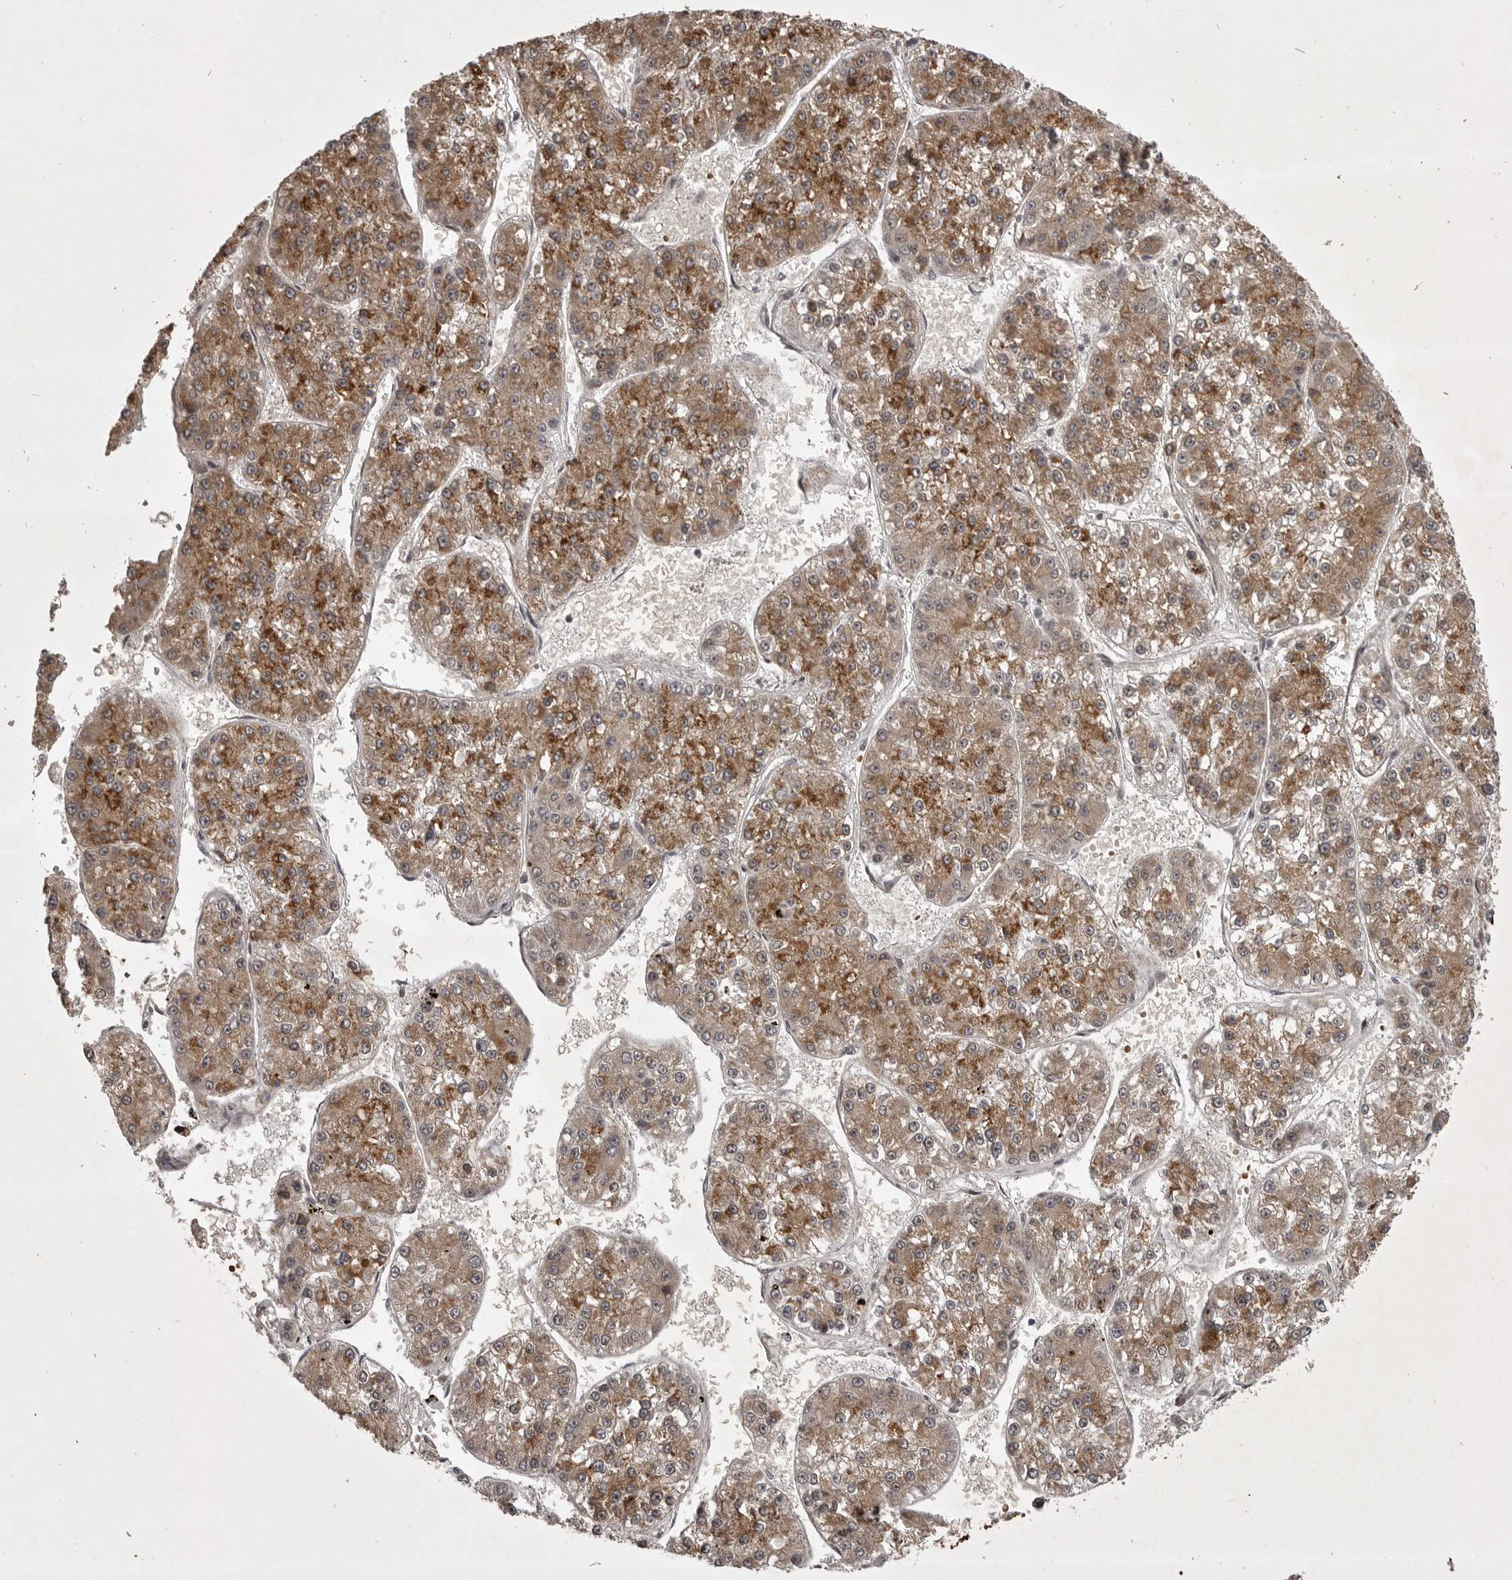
{"staining": {"intensity": "moderate", "quantity": ">75%", "location": "cytoplasmic/membranous"}, "tissue": "liver cancer", "cell_type": "Tumor cells", "image_type": "cancer", "snomed": [{"axis": "morphology", "description": "Carcinoma, Hepatocellular, NOS"}, {"axis": "topography", "description": "Liver"}], "caption": "Immunohistochemical staining of human hepatocellular carcinoma (liver) exhibits medium levels of moderate cytoplasmic/membranous protein positivity in approximately >75% of tumor cells.", "gene": "SNX16", "patient": {"sex": "female", "age": 73}}